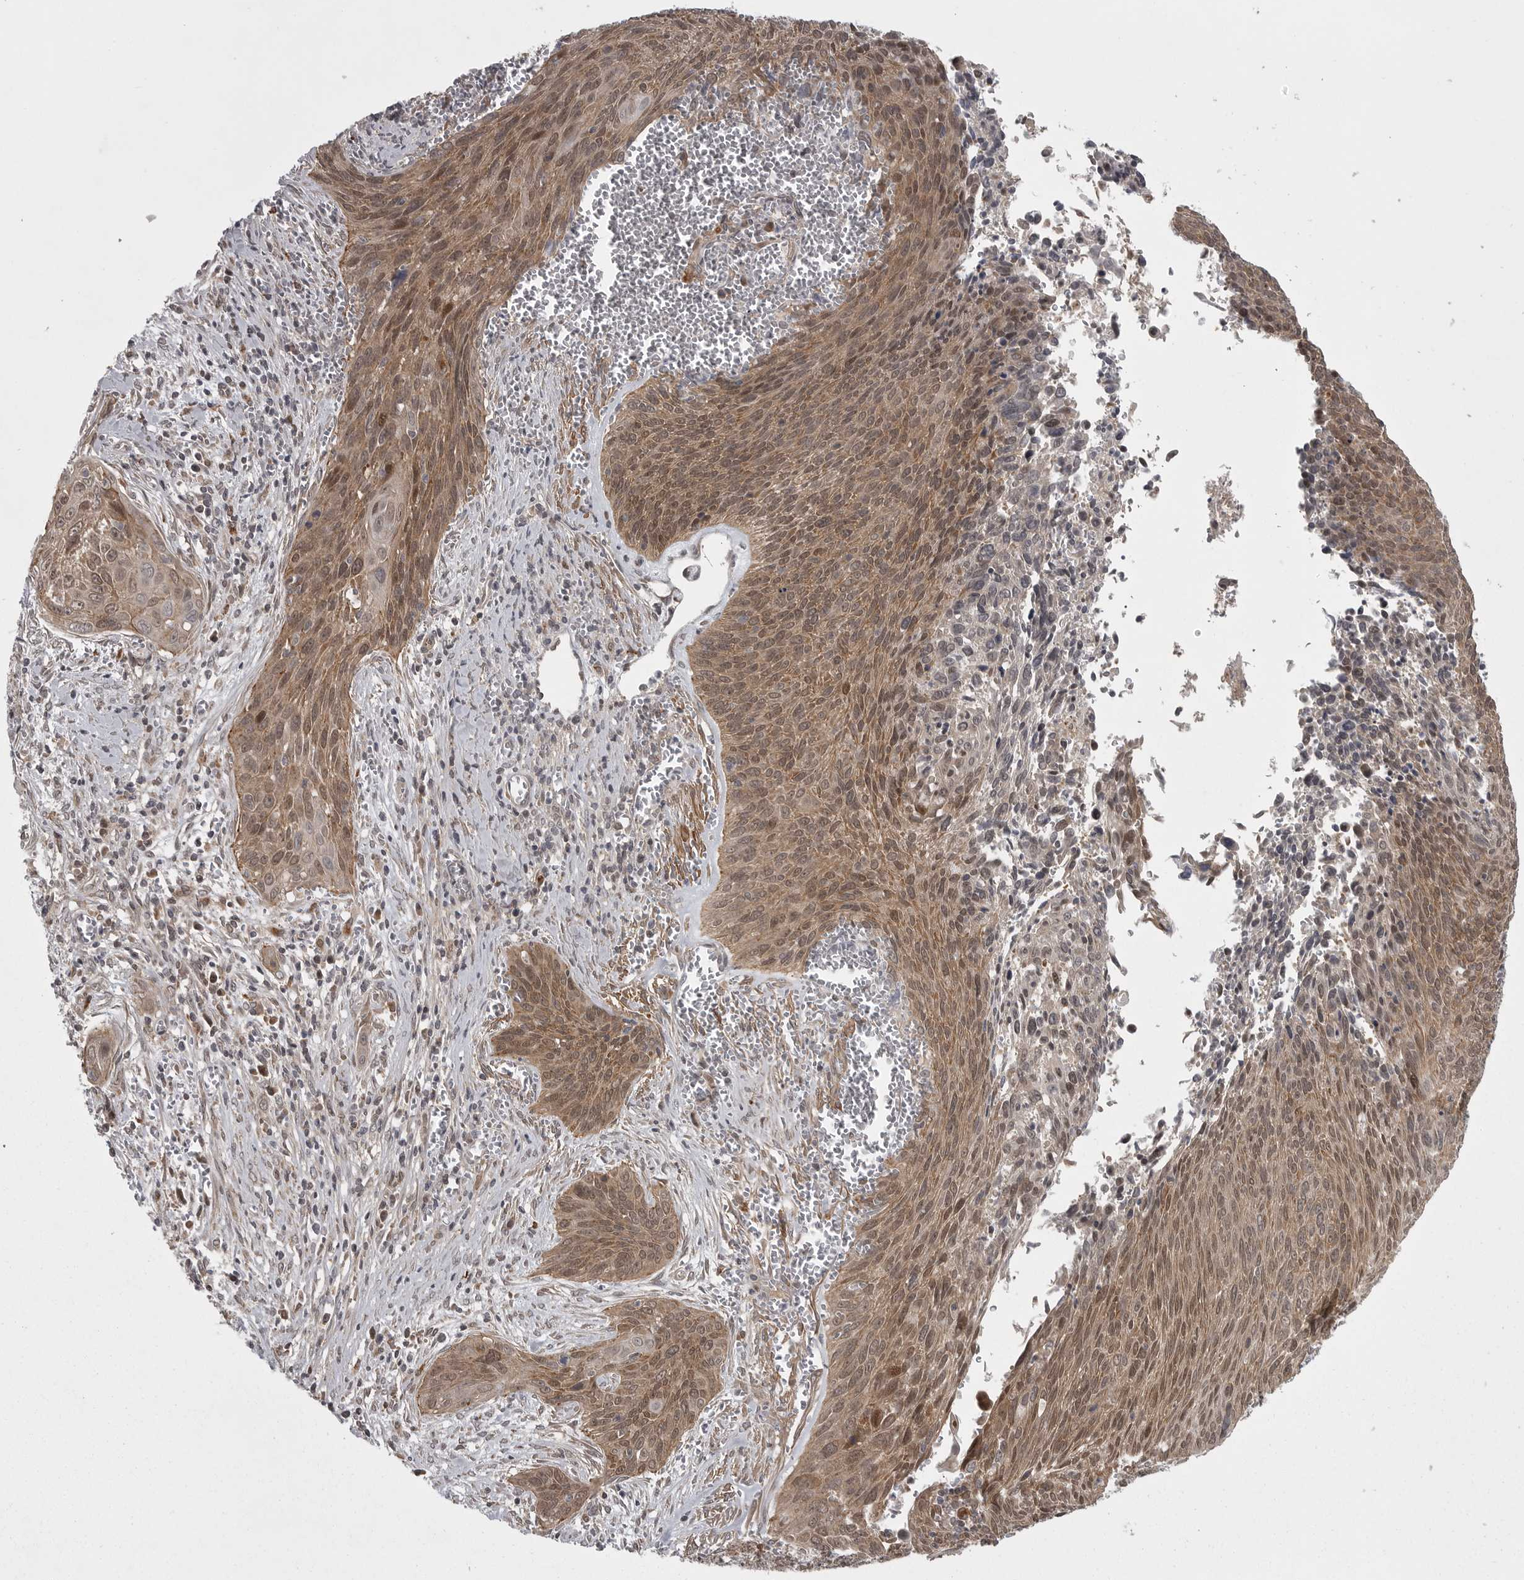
{"staining": {"intensity": "moderate", "quantity": ">75%", "location": "cytoplasmic/membranous,nuclear"}, "tissue": "cervical cancer", "cell_type": "Tumor cells", "image_type": "cancer", "snomed": [{"axis": "morphology", "description": "Squamous cell carcinoma, NOS"}, {"axis": "topography", "description": "Cervix"}], "caption": "Human cervical squamous cell carcinoma stained with a brown dye shows moderate cytoplasmic/membranous and nuclear positive expression in approximately >75% of tumor cells.", "gene": "PPP1R9A", "patient": {"sex": "female", "age": 55}}